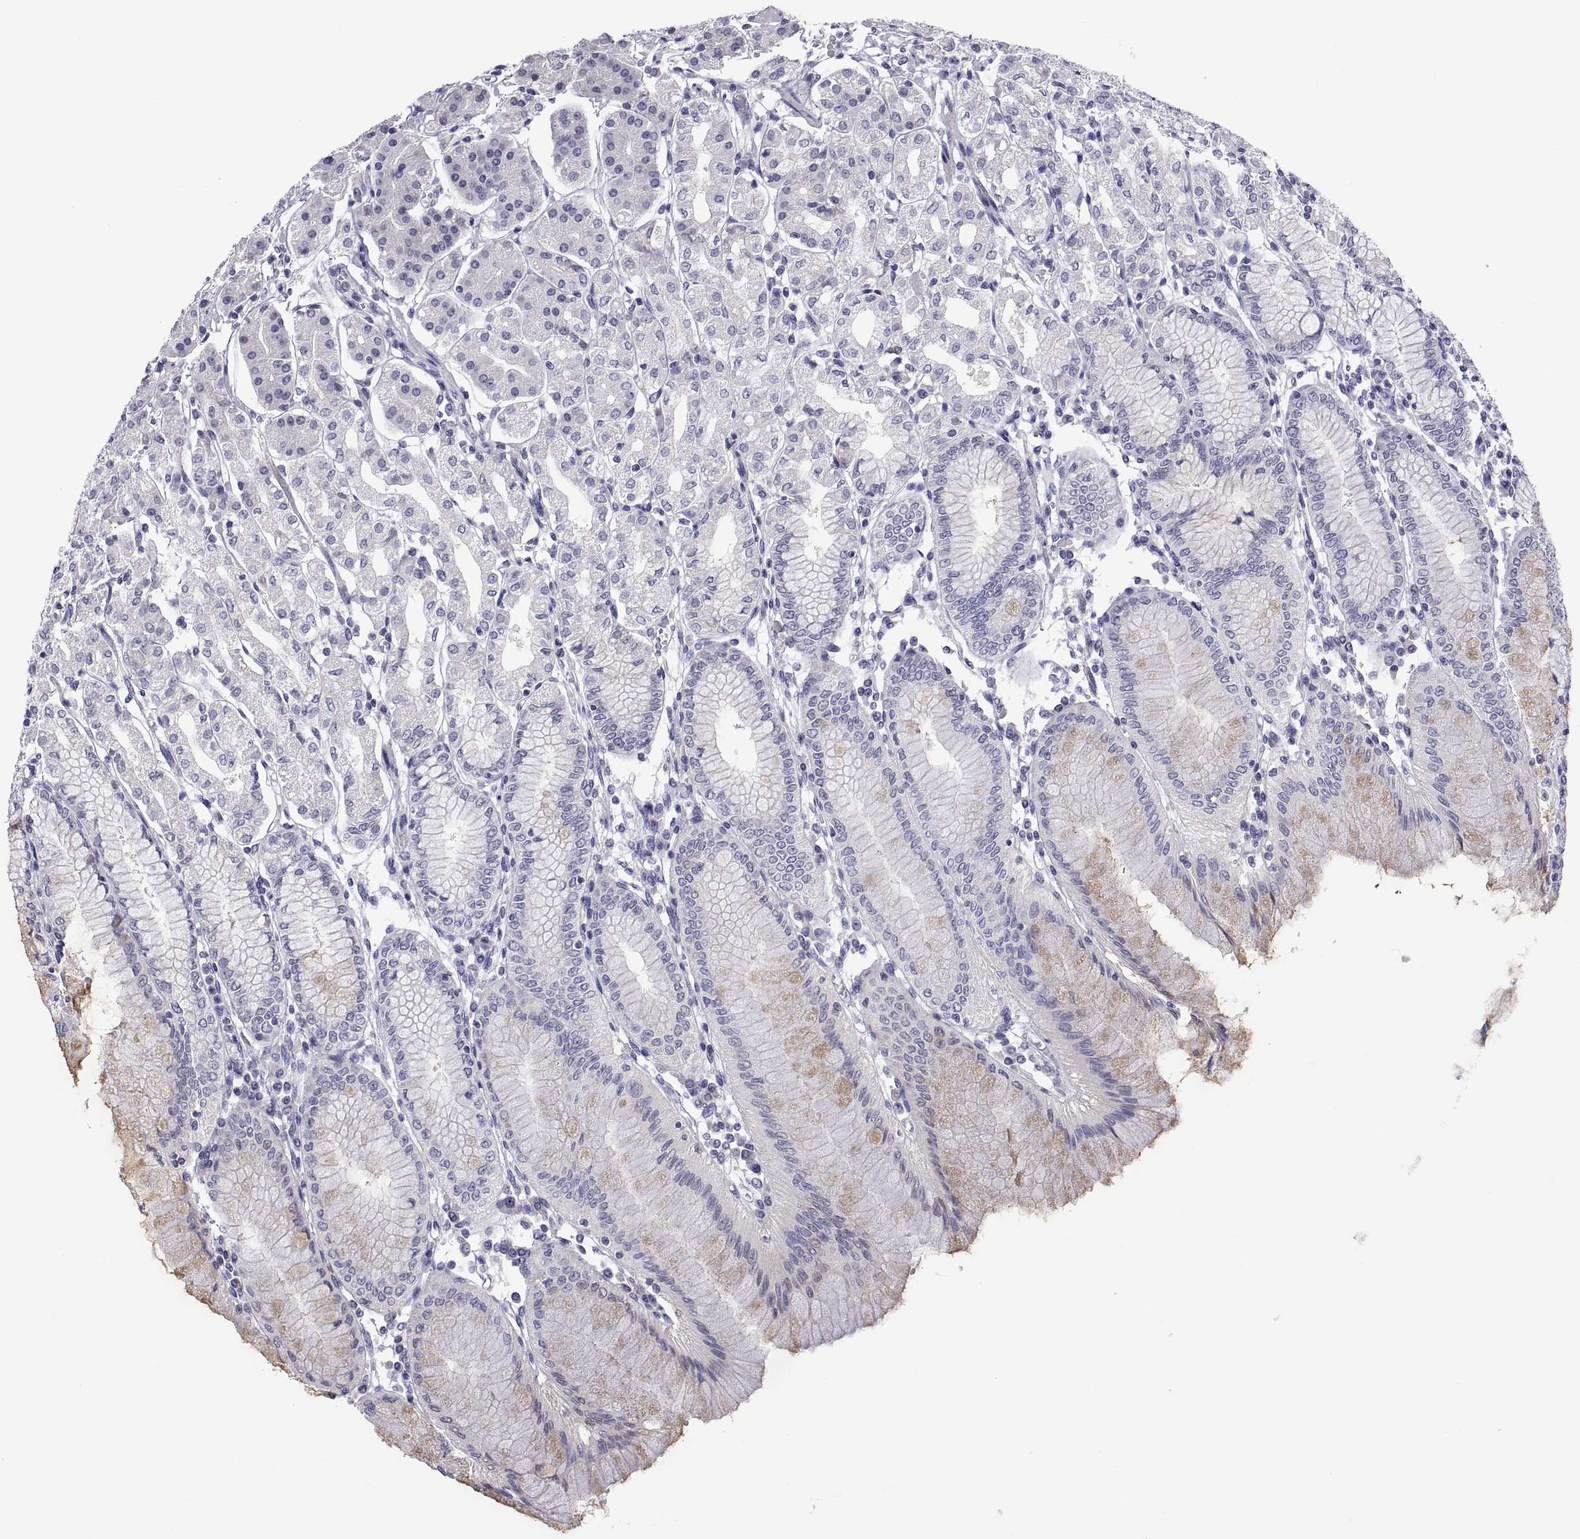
{"staining": {"intensity": "weak", "quantity": "<25%", "location": "cytoplasmic/membranous"}, "tissue": "stomach", "cell_type": "Glandular cells", "image_type": "normal", "snomed": [{"axis": "morphology", "description": "Normal tissue, NOS"}, {"axis": "topography", "description": "Skeletal muscle"}, {"axis": "topography", "description": "Stomach"}], "caption": "Stomach was stained to show a protein in brown. There is no significant positivity in glandular cells. (DAB (3,3'-diaminobenzidine) immunohistochemistry with hematoxylin counter stain).", "gene": "CHCT1", "patient": {"sex": "female", "age": 57}}